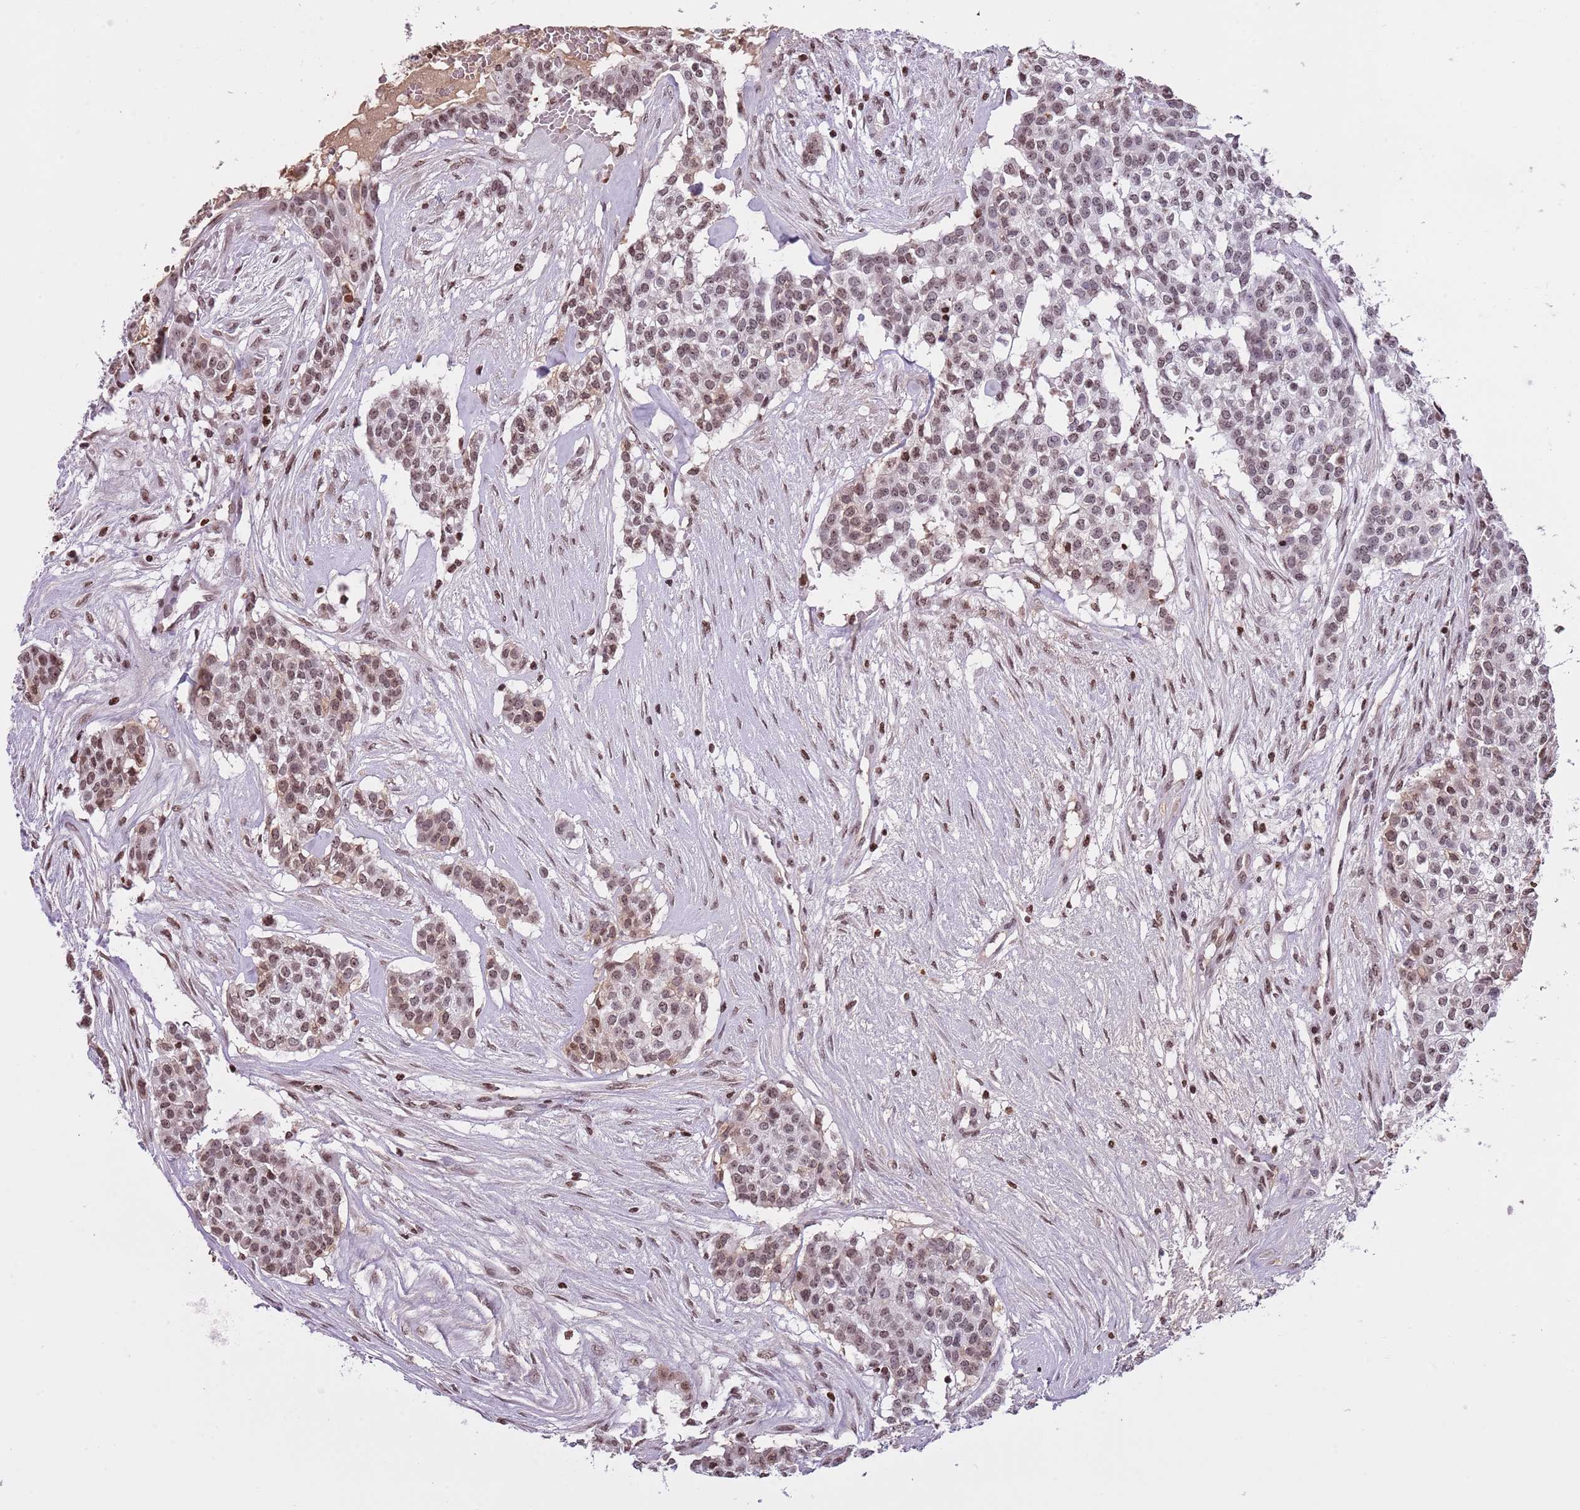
{"staining": {"intensity": "moderate", "quantity": ">75%", "location": "nuclear"}, "tissue": "head and neck cancer", "cell_type": "Tumor cells", "image_type": "cancer", "snomed": [{"axis": "morphology", "description": "Adenocarcinoma, NOS"}, {"axis": "topography", "description": "Head-Neck"}], "caption": "Head and neck adenocarcinoma stained for a protein (brown) shows moderate nuclear positive positivity in about >75% of tumor cells.", "gene": "KPNA3", "patient": {"sex": "male", "age": 81}}